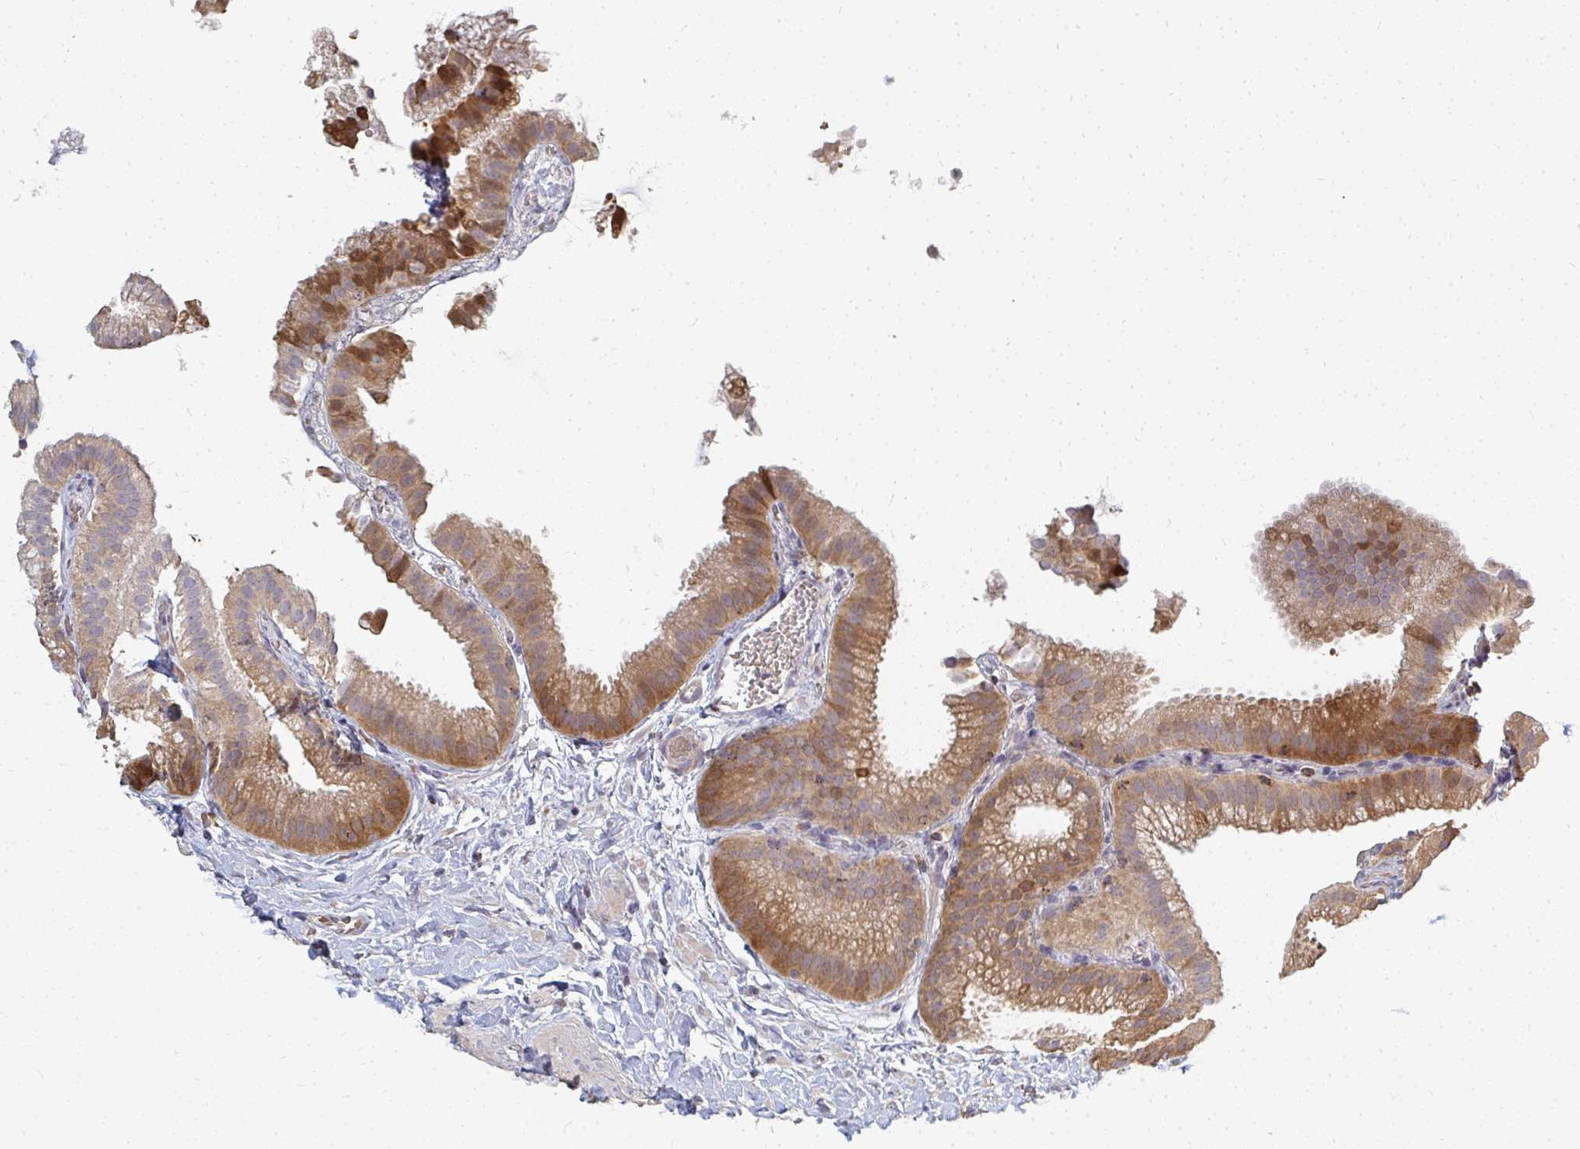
{"staining": {"intensity": "moderate", "quantity": ">75%", "location": "cytoplasmic/membranous,nuclear"}, "tissue": "gallbladder", "cell_type": "Glandular cells", "image_type": "normal", "snomed": [{"axis": "morphology", "description": "Normal tissue, NOS"}, {"axis": "topography", "description": "Gallbladder"}], "caption": "Unremarkable gallbladder reveals moderate cytoplasmic/membranous,nuclear expression in approximately >75% of glandular cells, visualized by immunohistochemistry.", "gene": "ZNF285", "patient": {"sex": "female", "age": 63}}